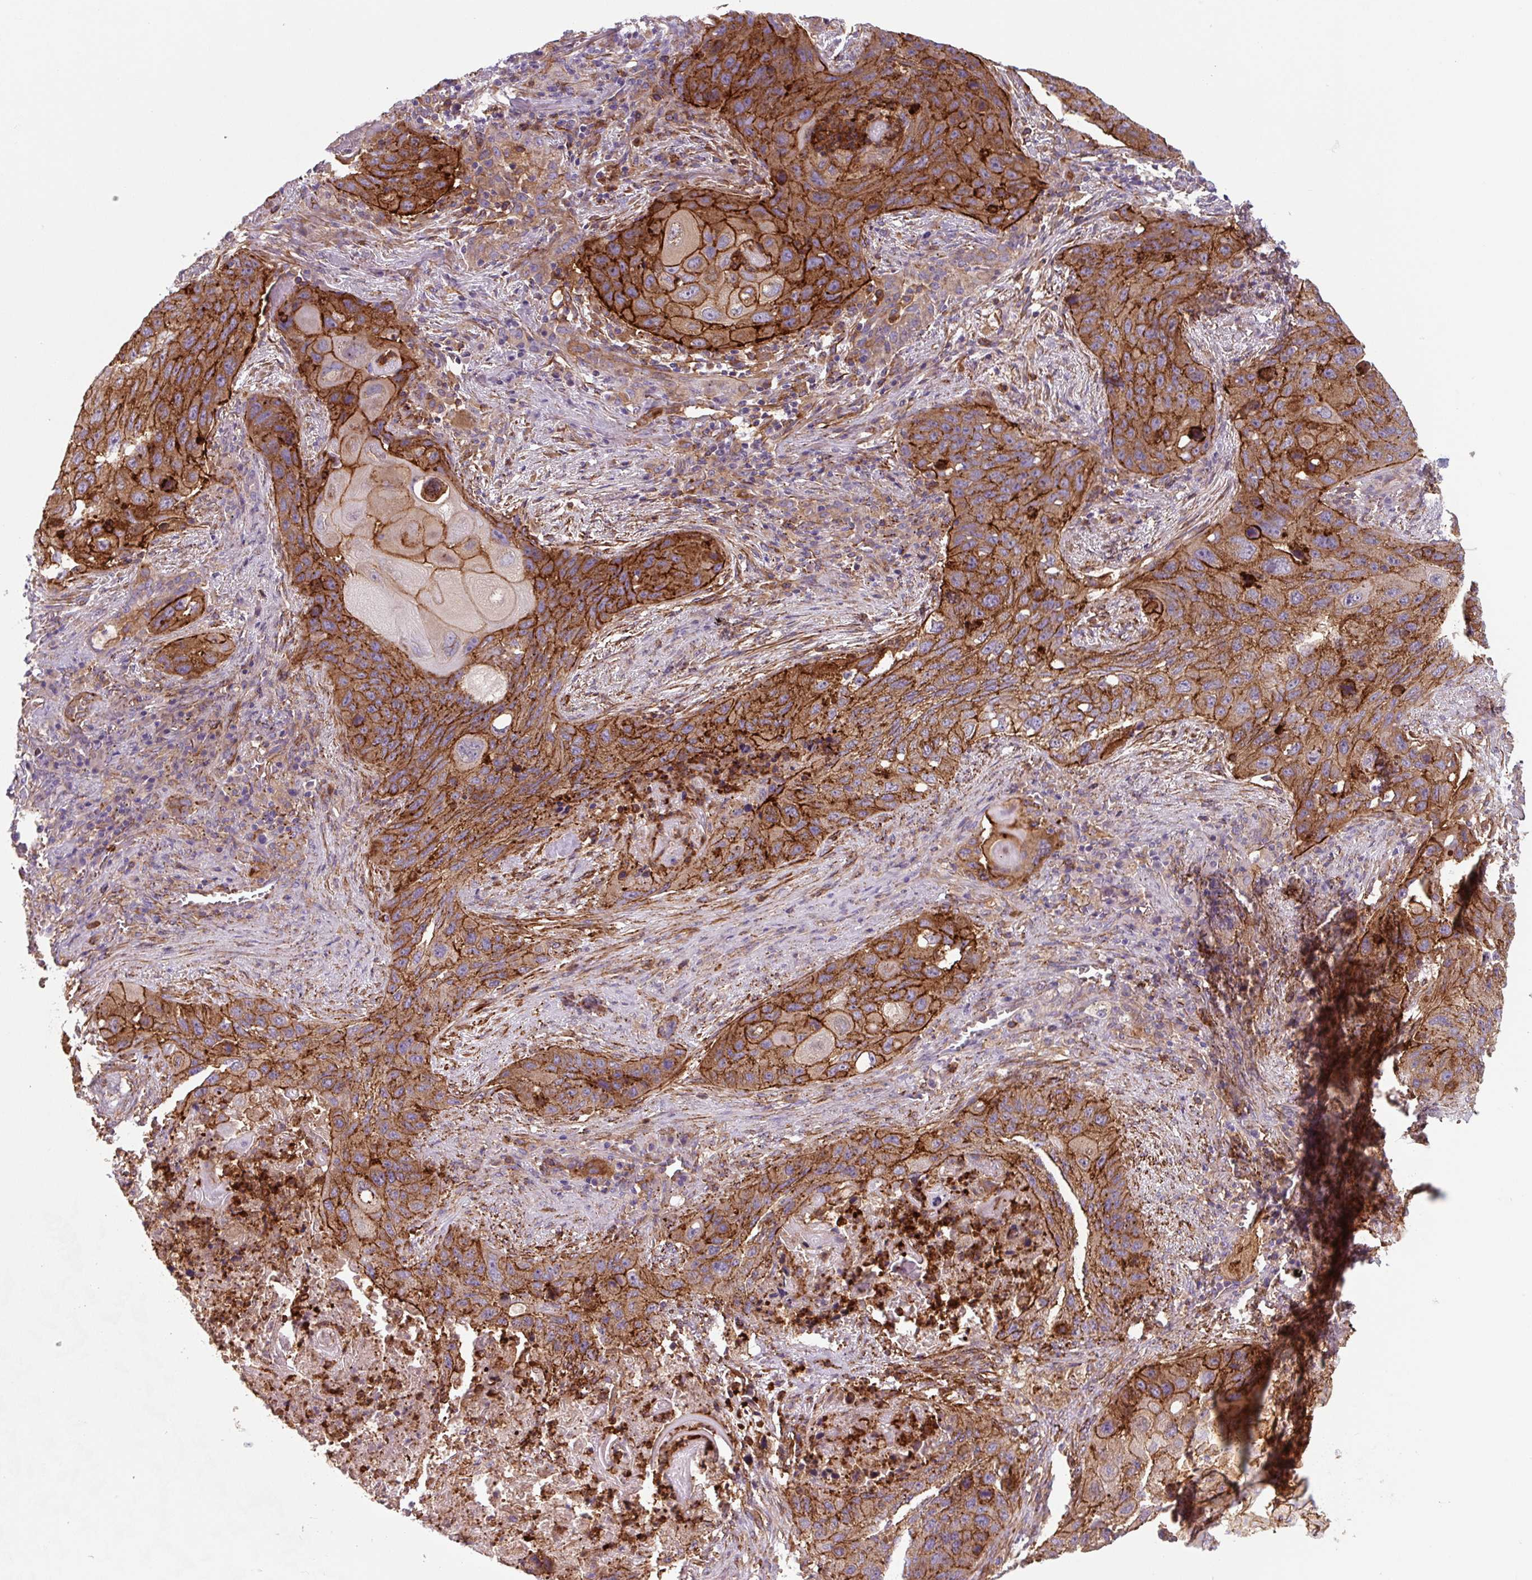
{"staining": {"intensity": "strong", "quantity": ">75%", "location": "cytoplasmic/membranous"}, "tissue": "lung cancer", "cell_type": "Tumor cells", "image_type": "cancer", "snomed": [{"axis": "morphology", "description": "Squamous cell carcinoma, NOS"}, {"axis": "topography", "description": "Lung"}], "caption": "Brown immunohistochemical staining in human lung cancer (squamous cell carcinoma) exhibits strong cytoplasmic/membranous positivity in approximately >75% of tumor cells.", "gene": "DHFR2", "patient": {"sex": "female", "age": 63}}